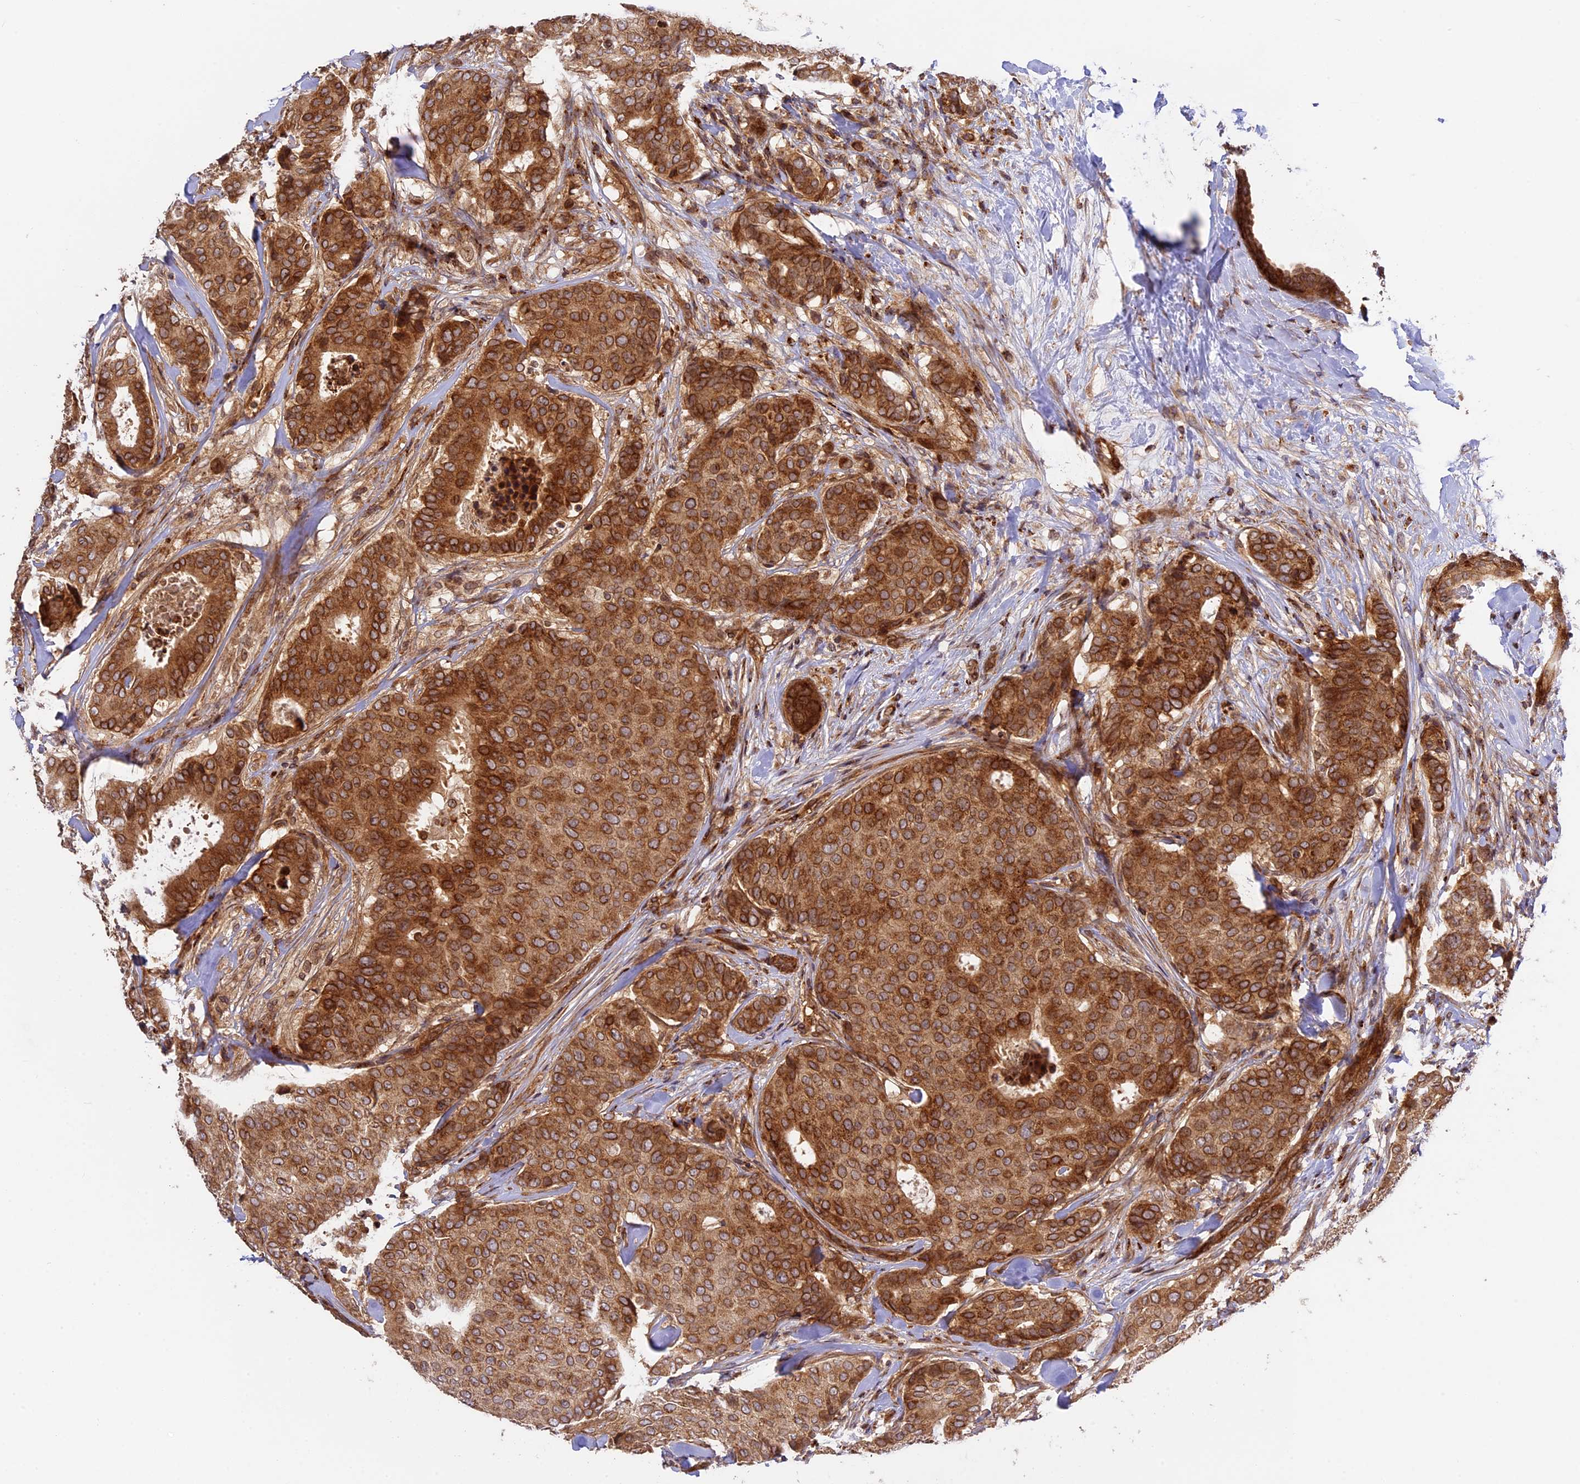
{"staining": {"intensity": "strong", "quantity": ">75%", "location": "cytoplasmic/membranous"}, "tissue": "breast cancer", "cell_type": "Tumor cells", "image_type": "cancer", "snomed": [{"axis": "morphology", "description": "Duct carcinoma"}, {"axis": "topography", "description": "Breast"}], "caption": "There is high levels of strong cytoplasmic/membranous positivity in tumor cells of breast cancer (intraductal carcinoma), as demonstrated by immunohistochemical staining (brown color).", "gene": "DGKH", "patient": {"sex": "female", "age": 75}}